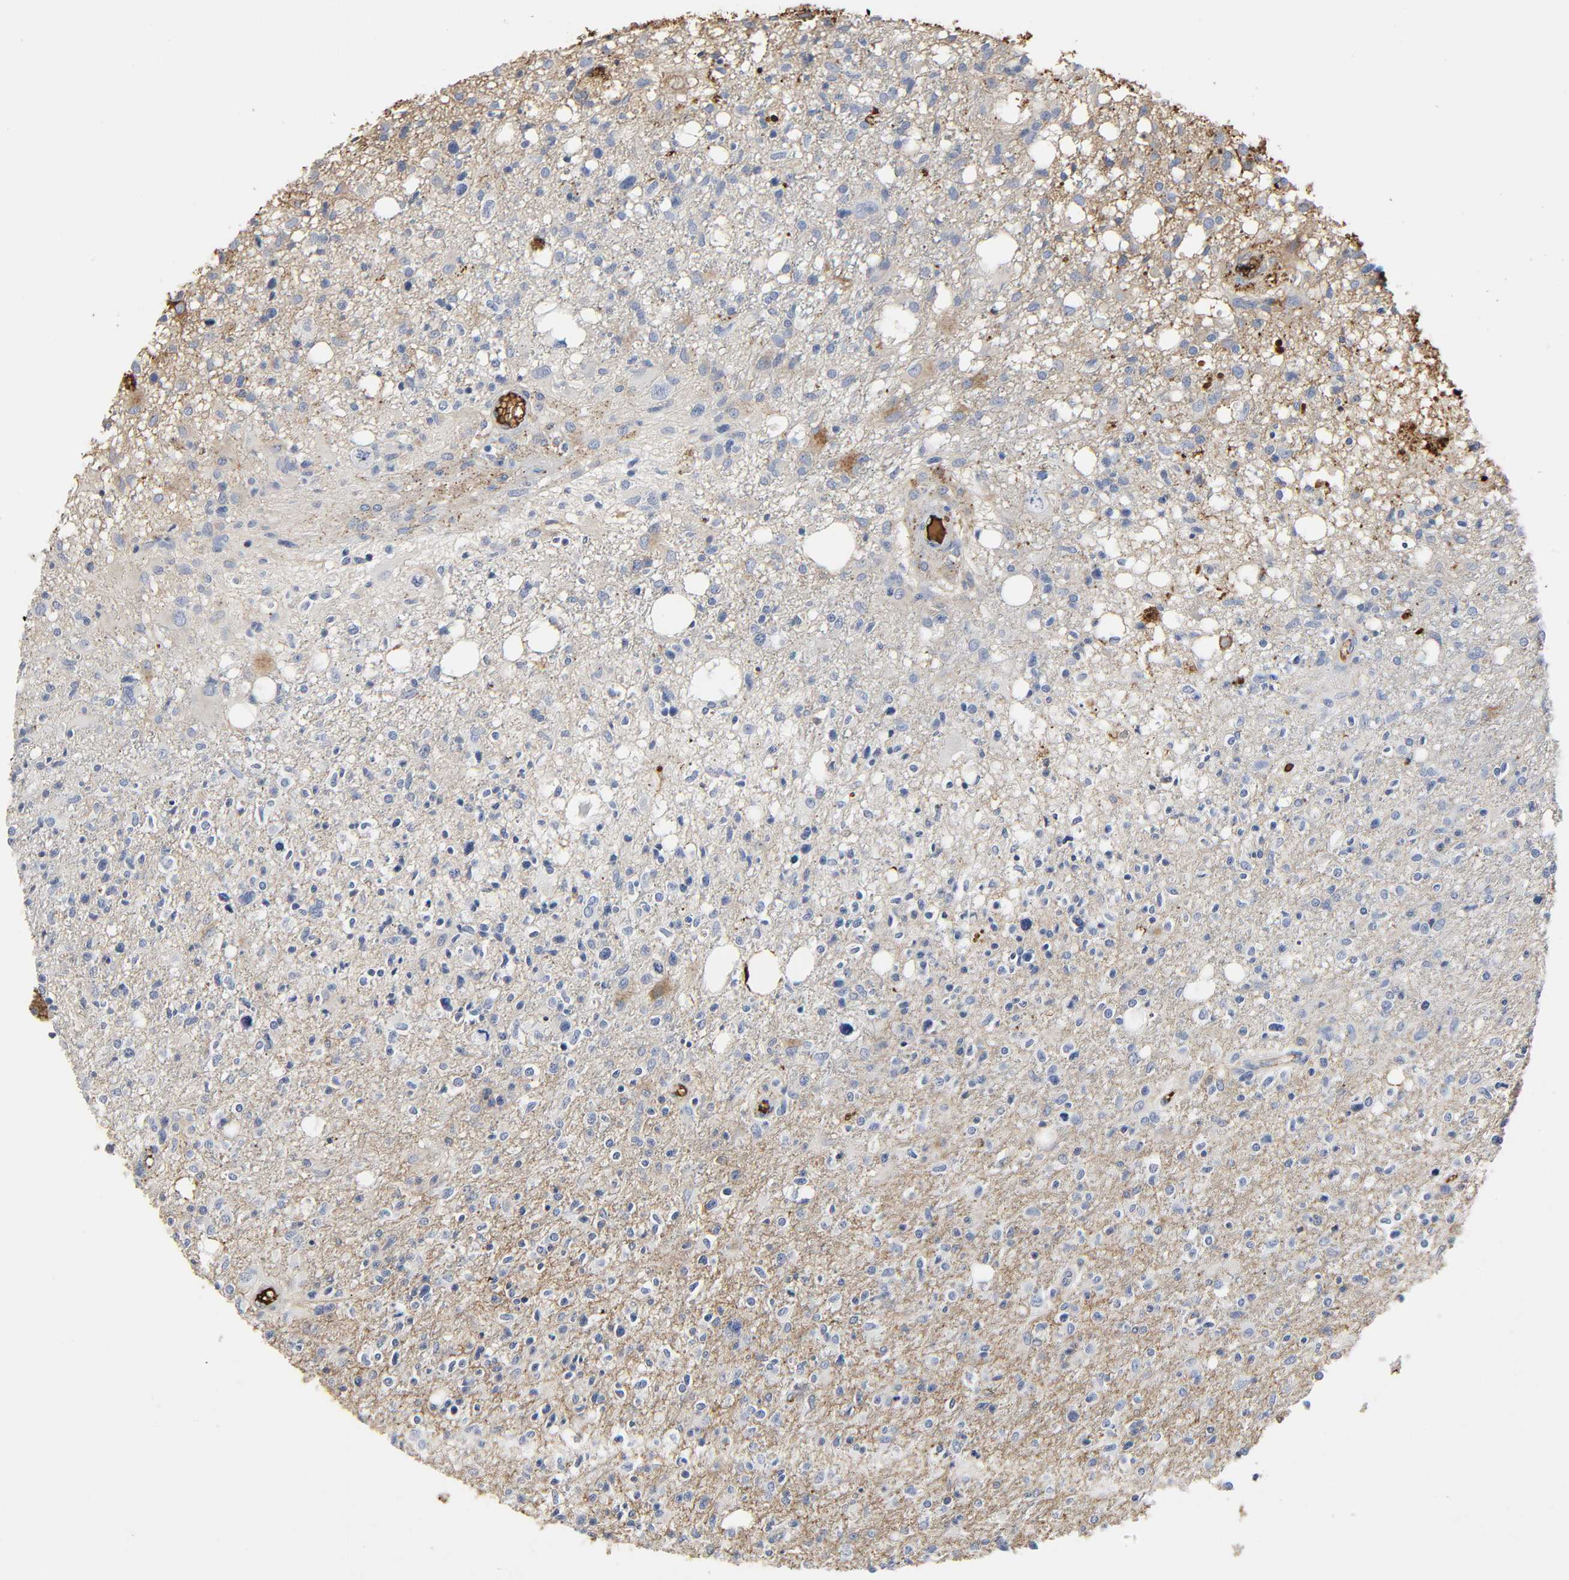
{"staining": {"intensity": "moderate", "quantity": "<25%", "location": "cytoplasmic/membranous"}, "tissue": "glioma", "cell_type": "Tumor cells", "image_type": "cancer", "snomed": [{"axis": "morphology", "description": "Glioma, malignant, High grade"}, {"axis": "topography", "description": "Cerebral cortex"}], "caption": "DAB (3,3'-diaminobenzidine) immunohistochemical staining of malignant glioma (high-grade) demonstrates moderate cytoplasmic/membranous protein staining in approximately <25% of tumor cells. (DAB (3,3'-diaminobenzidine) IHC, brown staining for protein, blue staining for nuclei).", "gene": "C3", "patient": {"sex": "male", "age": 76}}